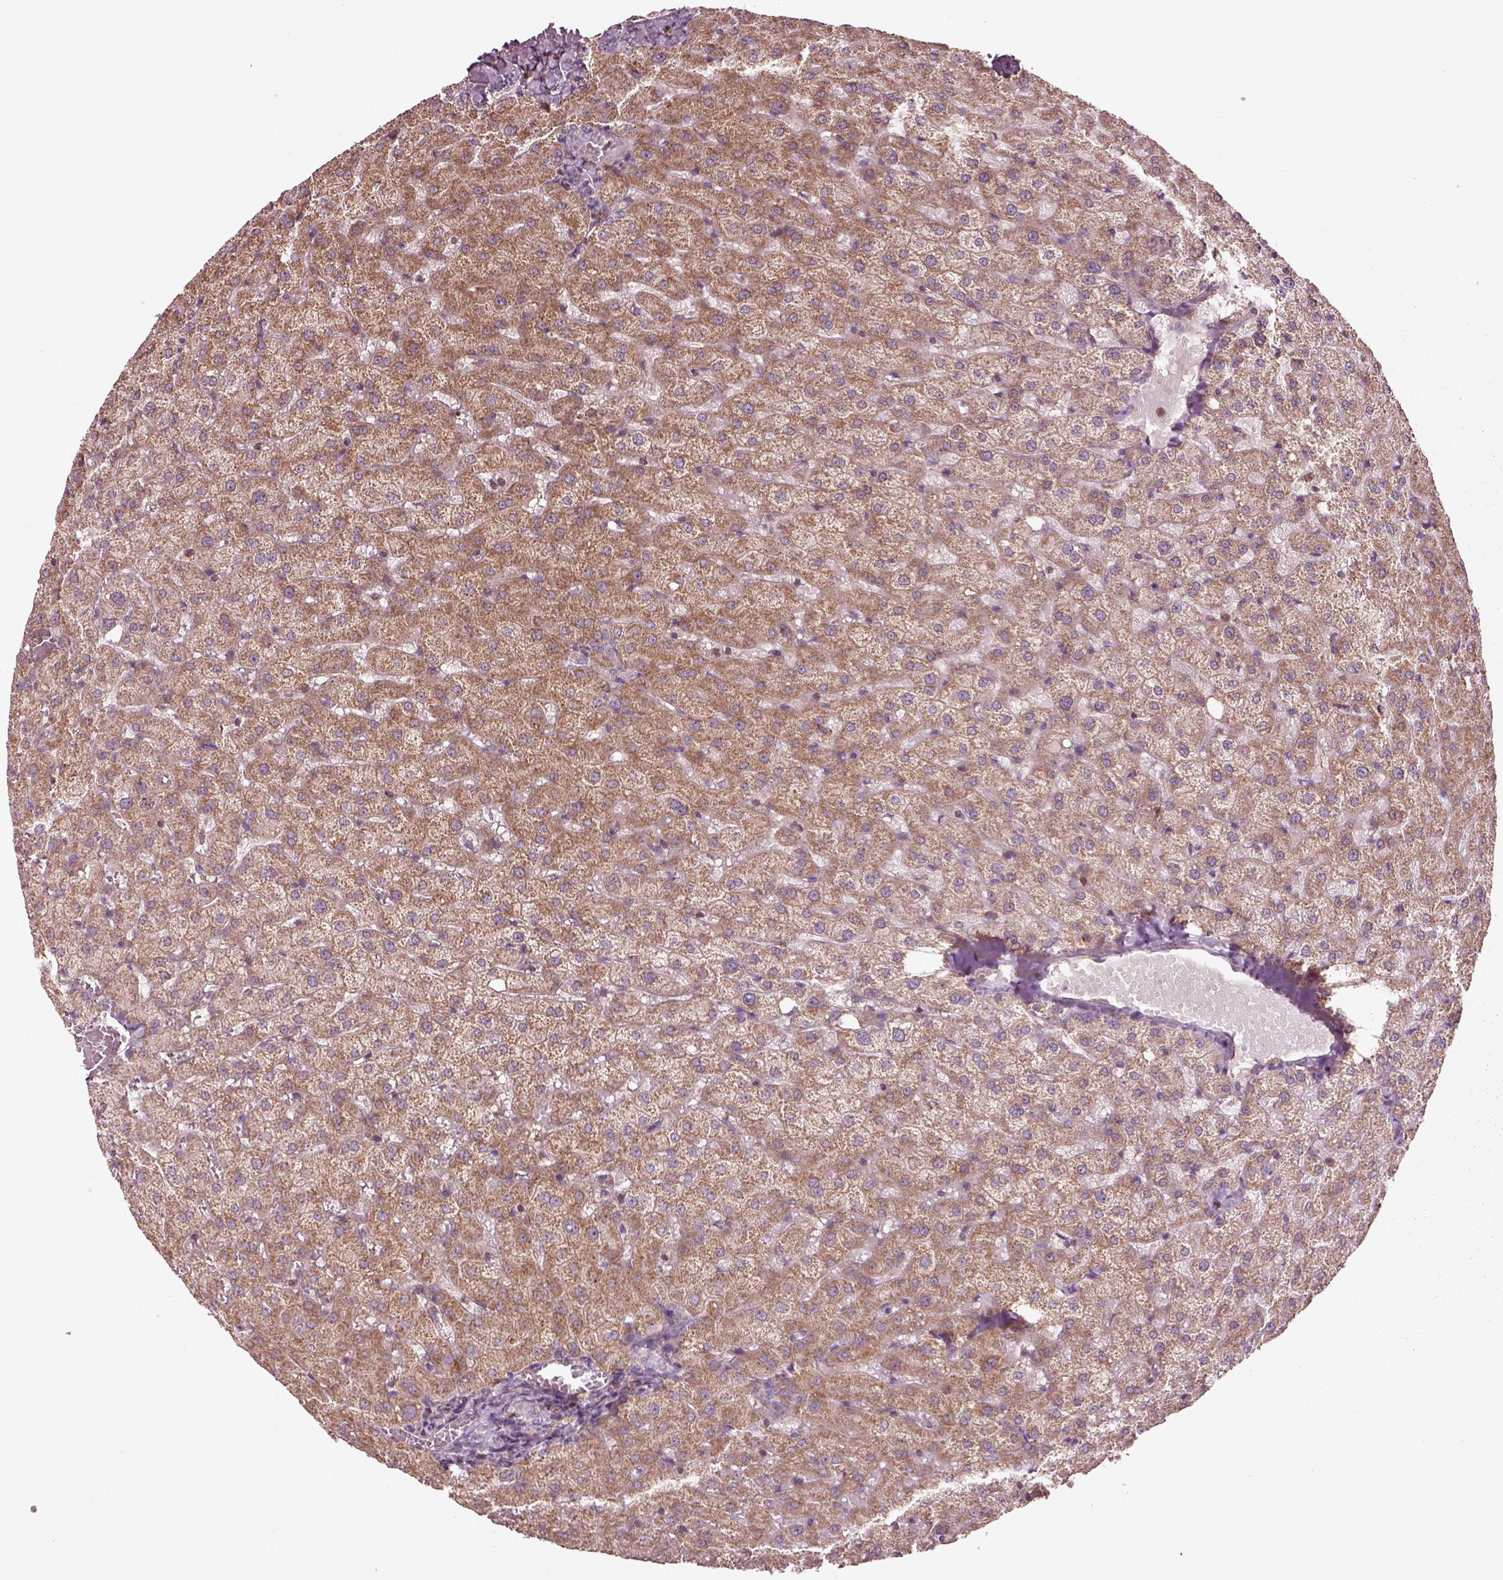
{"staining": {"intensity": "negative", "quantity": "none", "location": "none"}, "tissue": "liver", "cell_type": "Cholangiocytes", "image_type": "normal", "snomed": [{"axis": "morphology", "description": "Normal tissue, NOS"}, {"axis": "topography", "description": "Liver"}], "caption": "Immunohistochemistry of unremarkable liver shows no positivity in cholangiocytes.", "gene": "SLC25A31", "patient": {"sex": "female", "age": 50}}